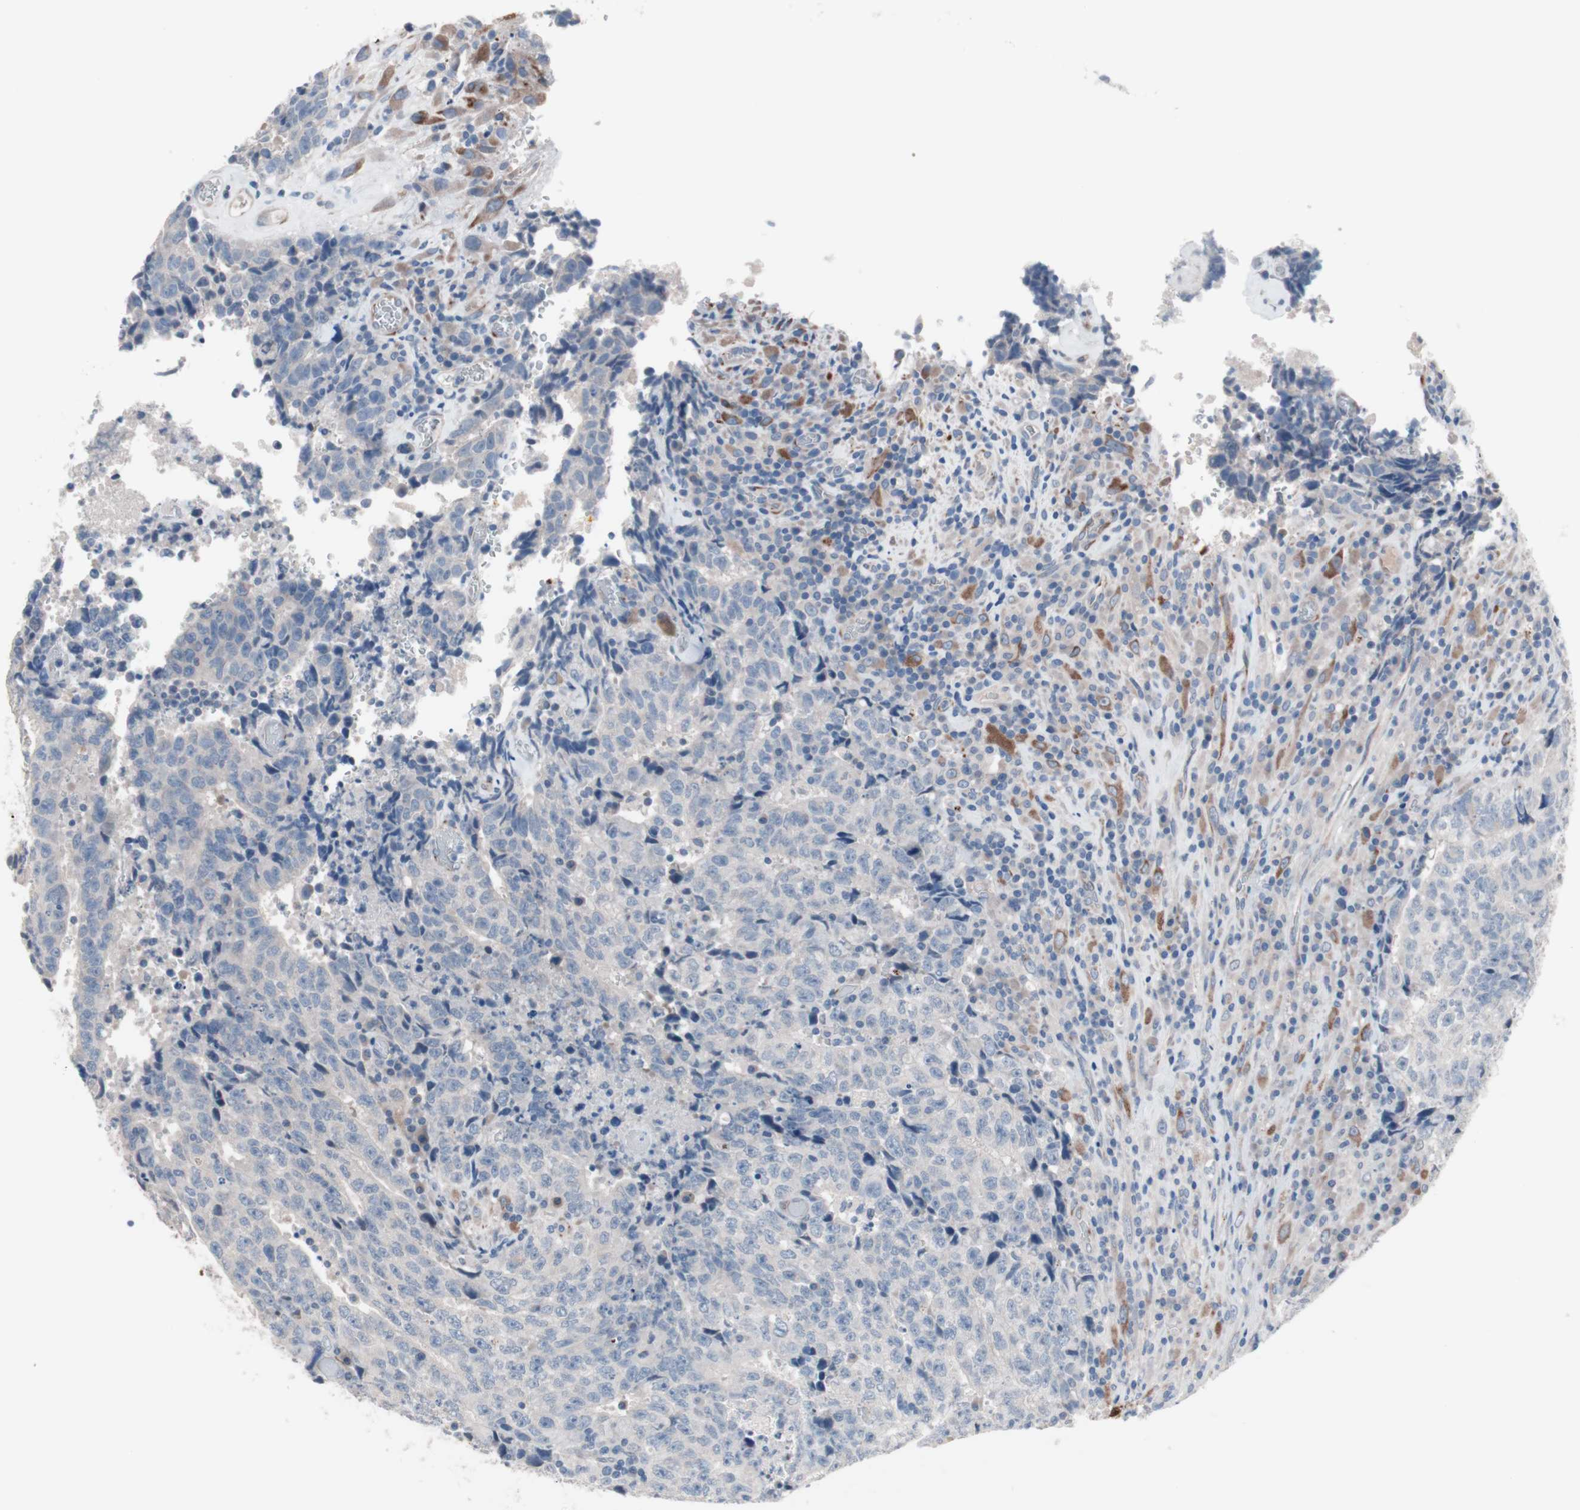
{"staining": {"intensity": "negative", "quantity": "none", "location": "none"}, "tissue": "testis cancer", "cell_type": "Tumor cells", "image_type": "cancer", "snomed": [{"axis": "morphology", "description": "Necrosis, NOS"}, {"axis": "morphology", "description": "Carcinoma, Embryonal, NOS"}, {"axis": "topography", "description": "Testis"}], "caption": "This is an immunohistochemistry (IHC) photomicrograph of human testis embryonal carcinoma. There is no staining in tumor cells.", "gene": "ULBP1", "patient": {"sex": "male", "age": 19}}